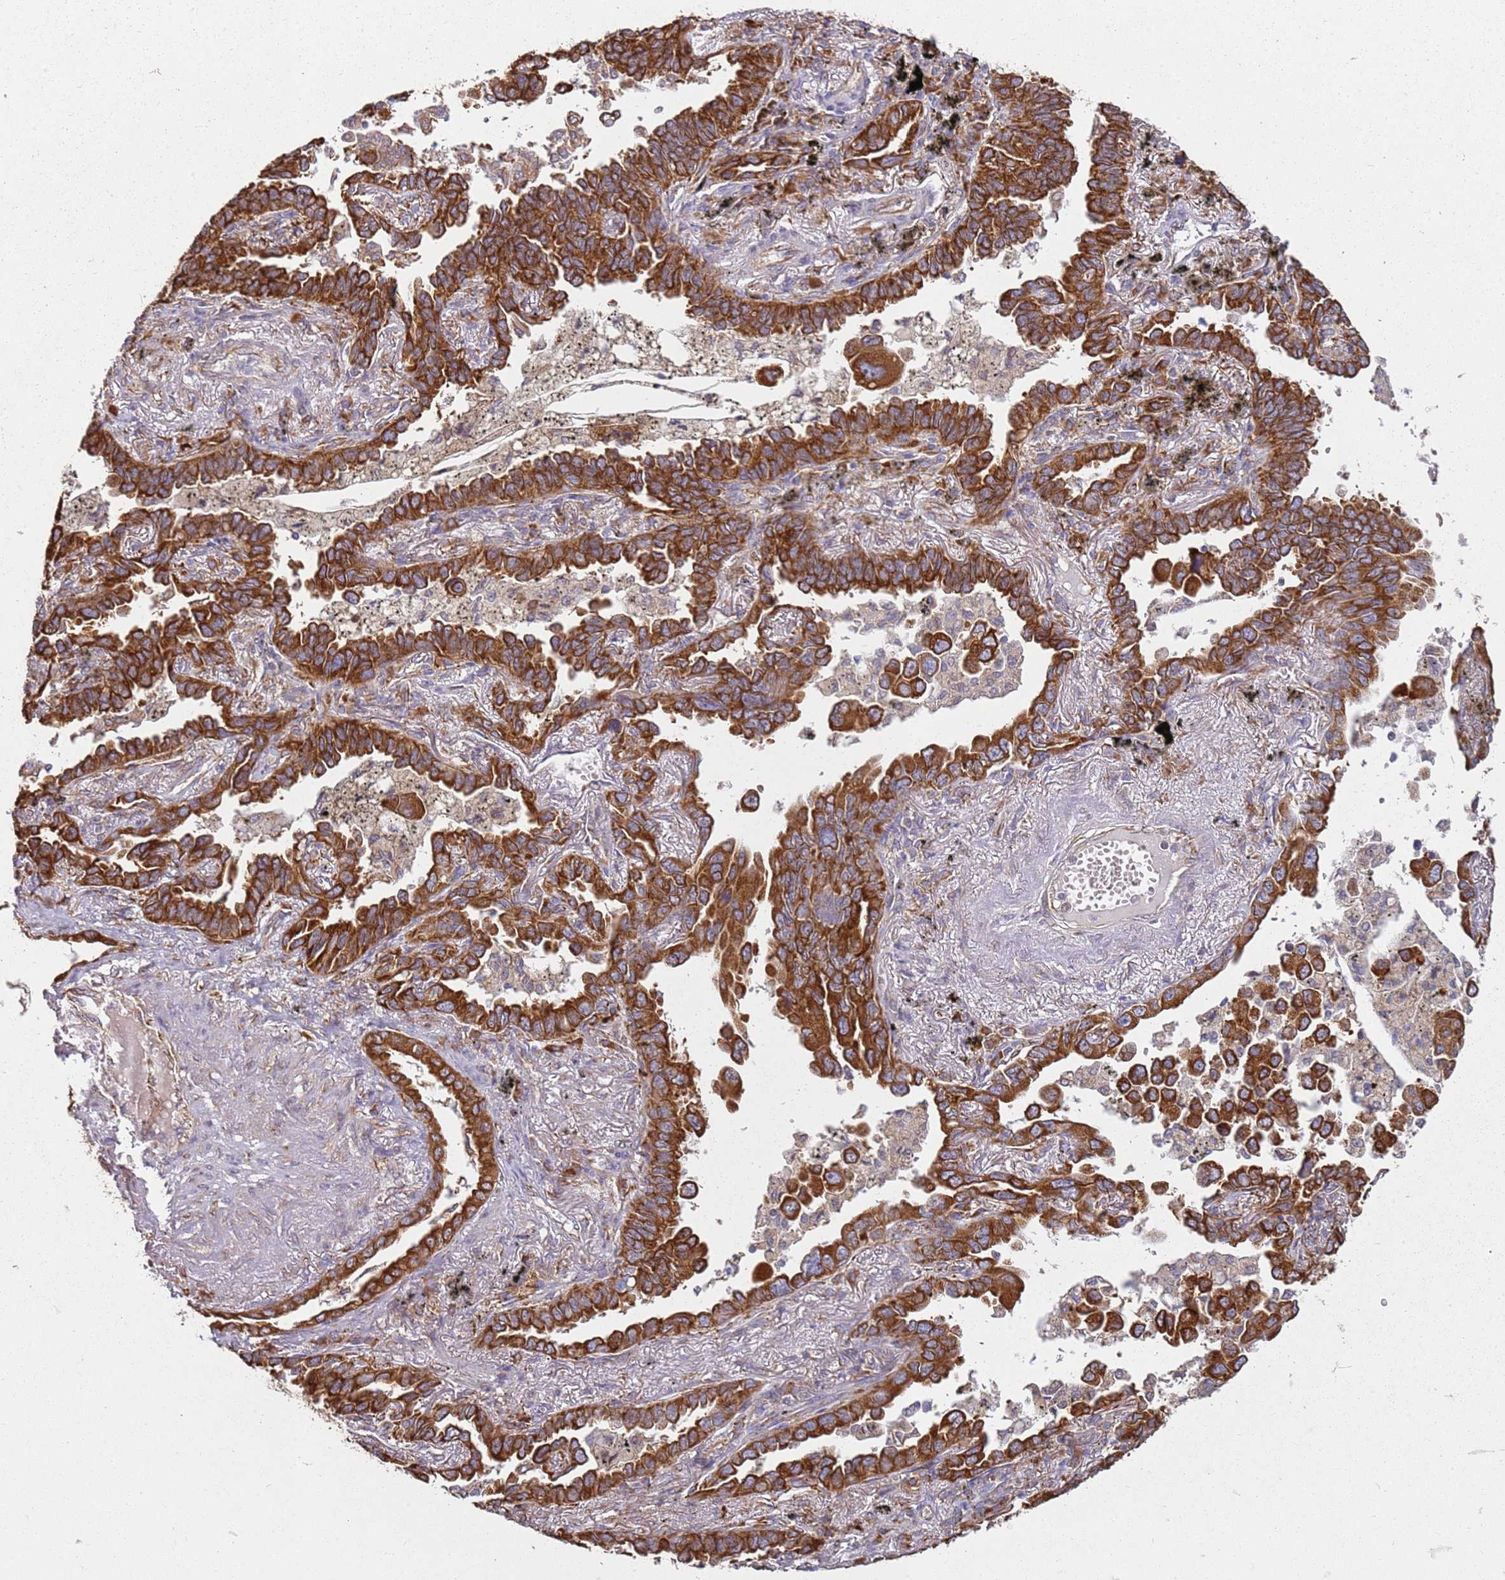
{"staining": {"intensity": "strong", "quantity": ">75%", "location": "cytoplasmic/membranous"}, "tissue": "lung cancer", "cell_type": "Tumor cells", "image_type": "cancer", "snomed": [{"axis": "morphology", "description": "Adenocarcinoma, NOS"}, {"axis": "topography", "description": "Lung"}], "caption": "Adenocarcinoma (lung) tissue displays strong cytoplasmic/membranous expression in approximately >75% of tumor cells", "gene": "ARFRP1", "patient": {"sex": "male", "age": 67}}